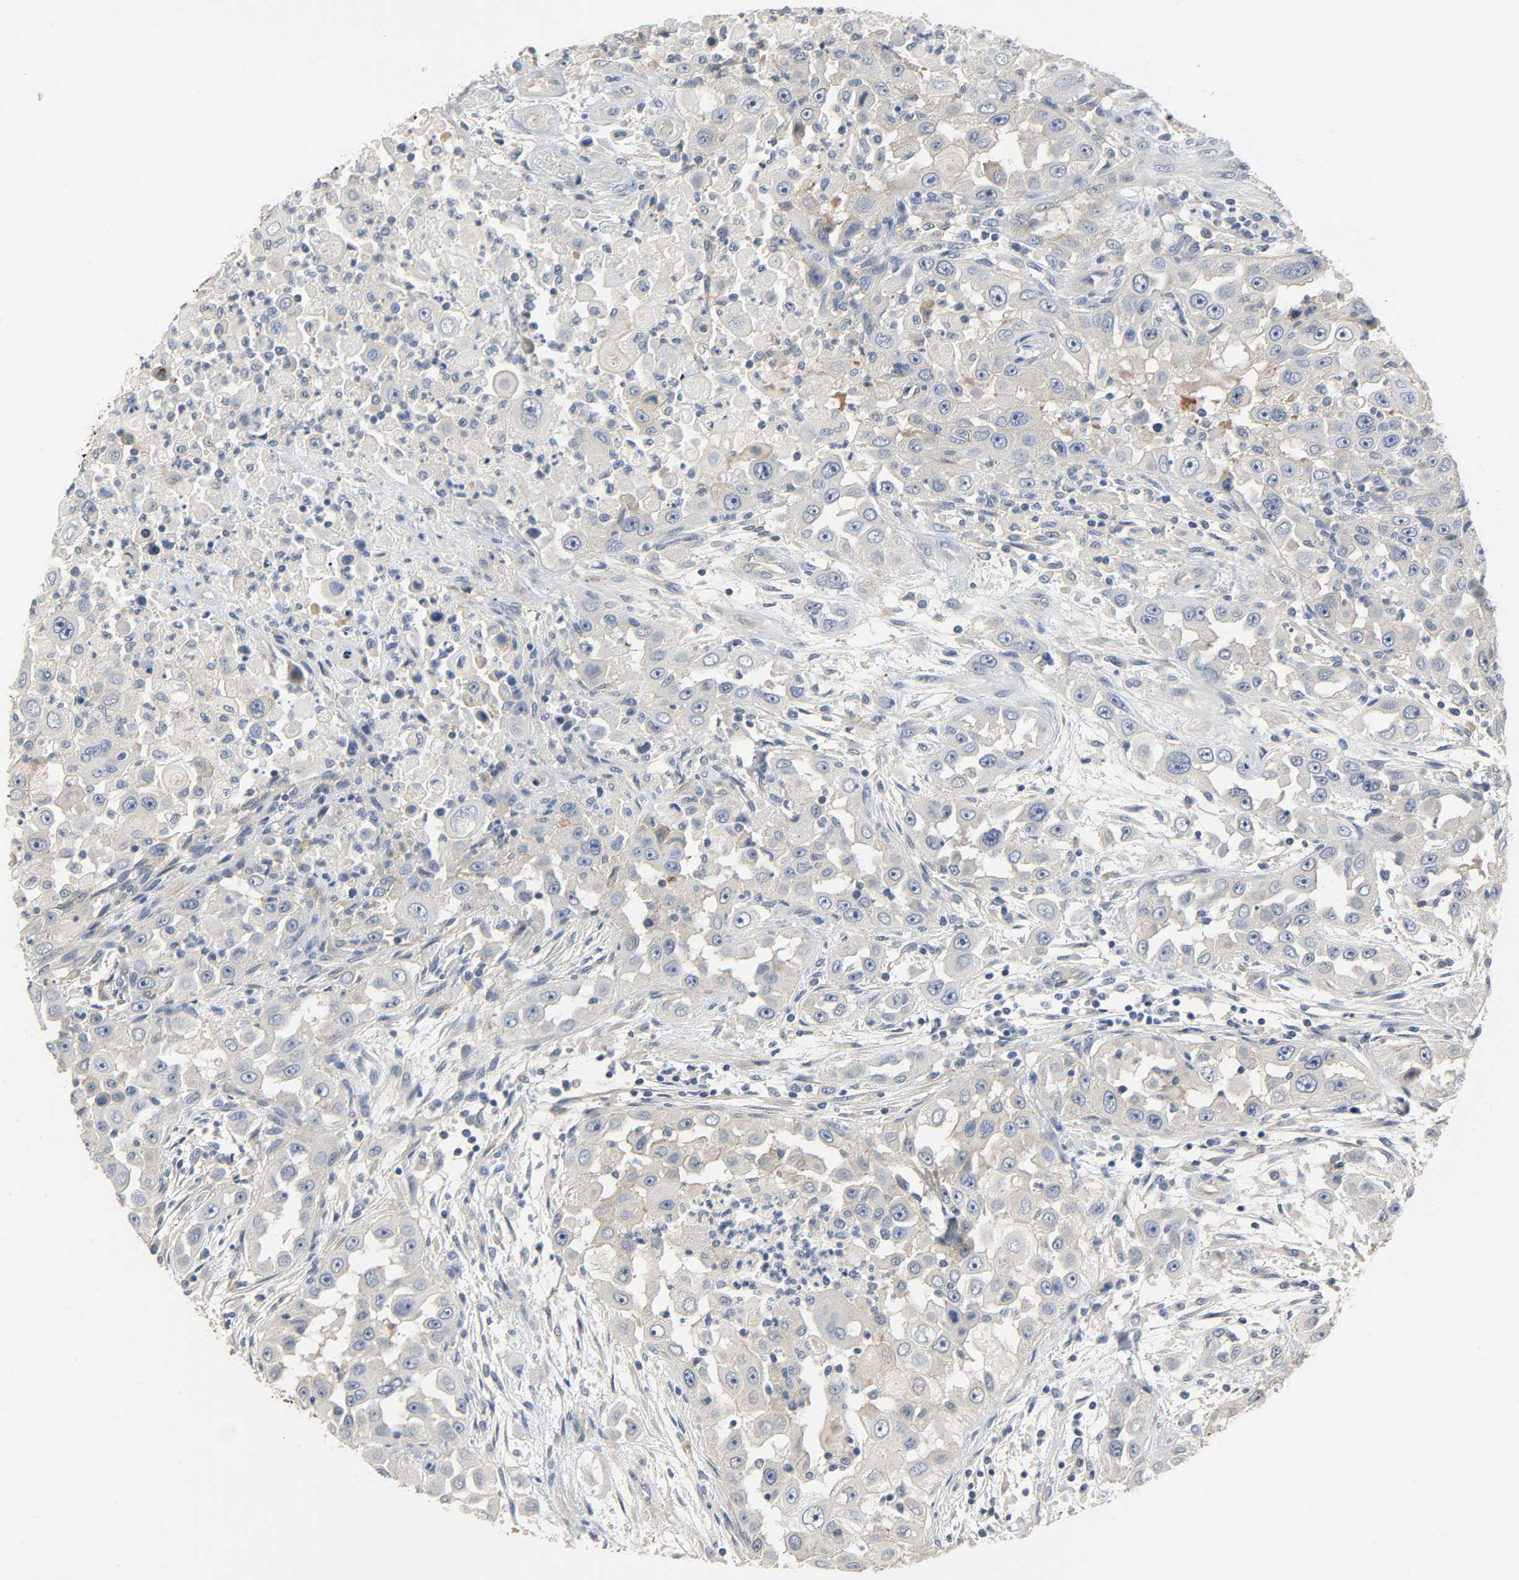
{"staining": {"intensity": "weak", "quantity": "25%-75%", "location": "cytoplasmic/membranous"}, "tissue": "head and neck cancer", "cell_type": "Tumor cells", "image_type": "cancer", "snomed": [{"axis": "morphology", "description": "Carcinoma, NOS"}, {"axis": "topography", "description": "Head-Neck"}], "caption": "Immunohistochemistry image of head and neck cancer stained for a protein (brown), which reveals low levels of weak cytoplasmic/membranous expression in about 25%-75% of tumor cells.", "gene": "ARPC1A", "patient": {"sex": "male", "age": 87}}